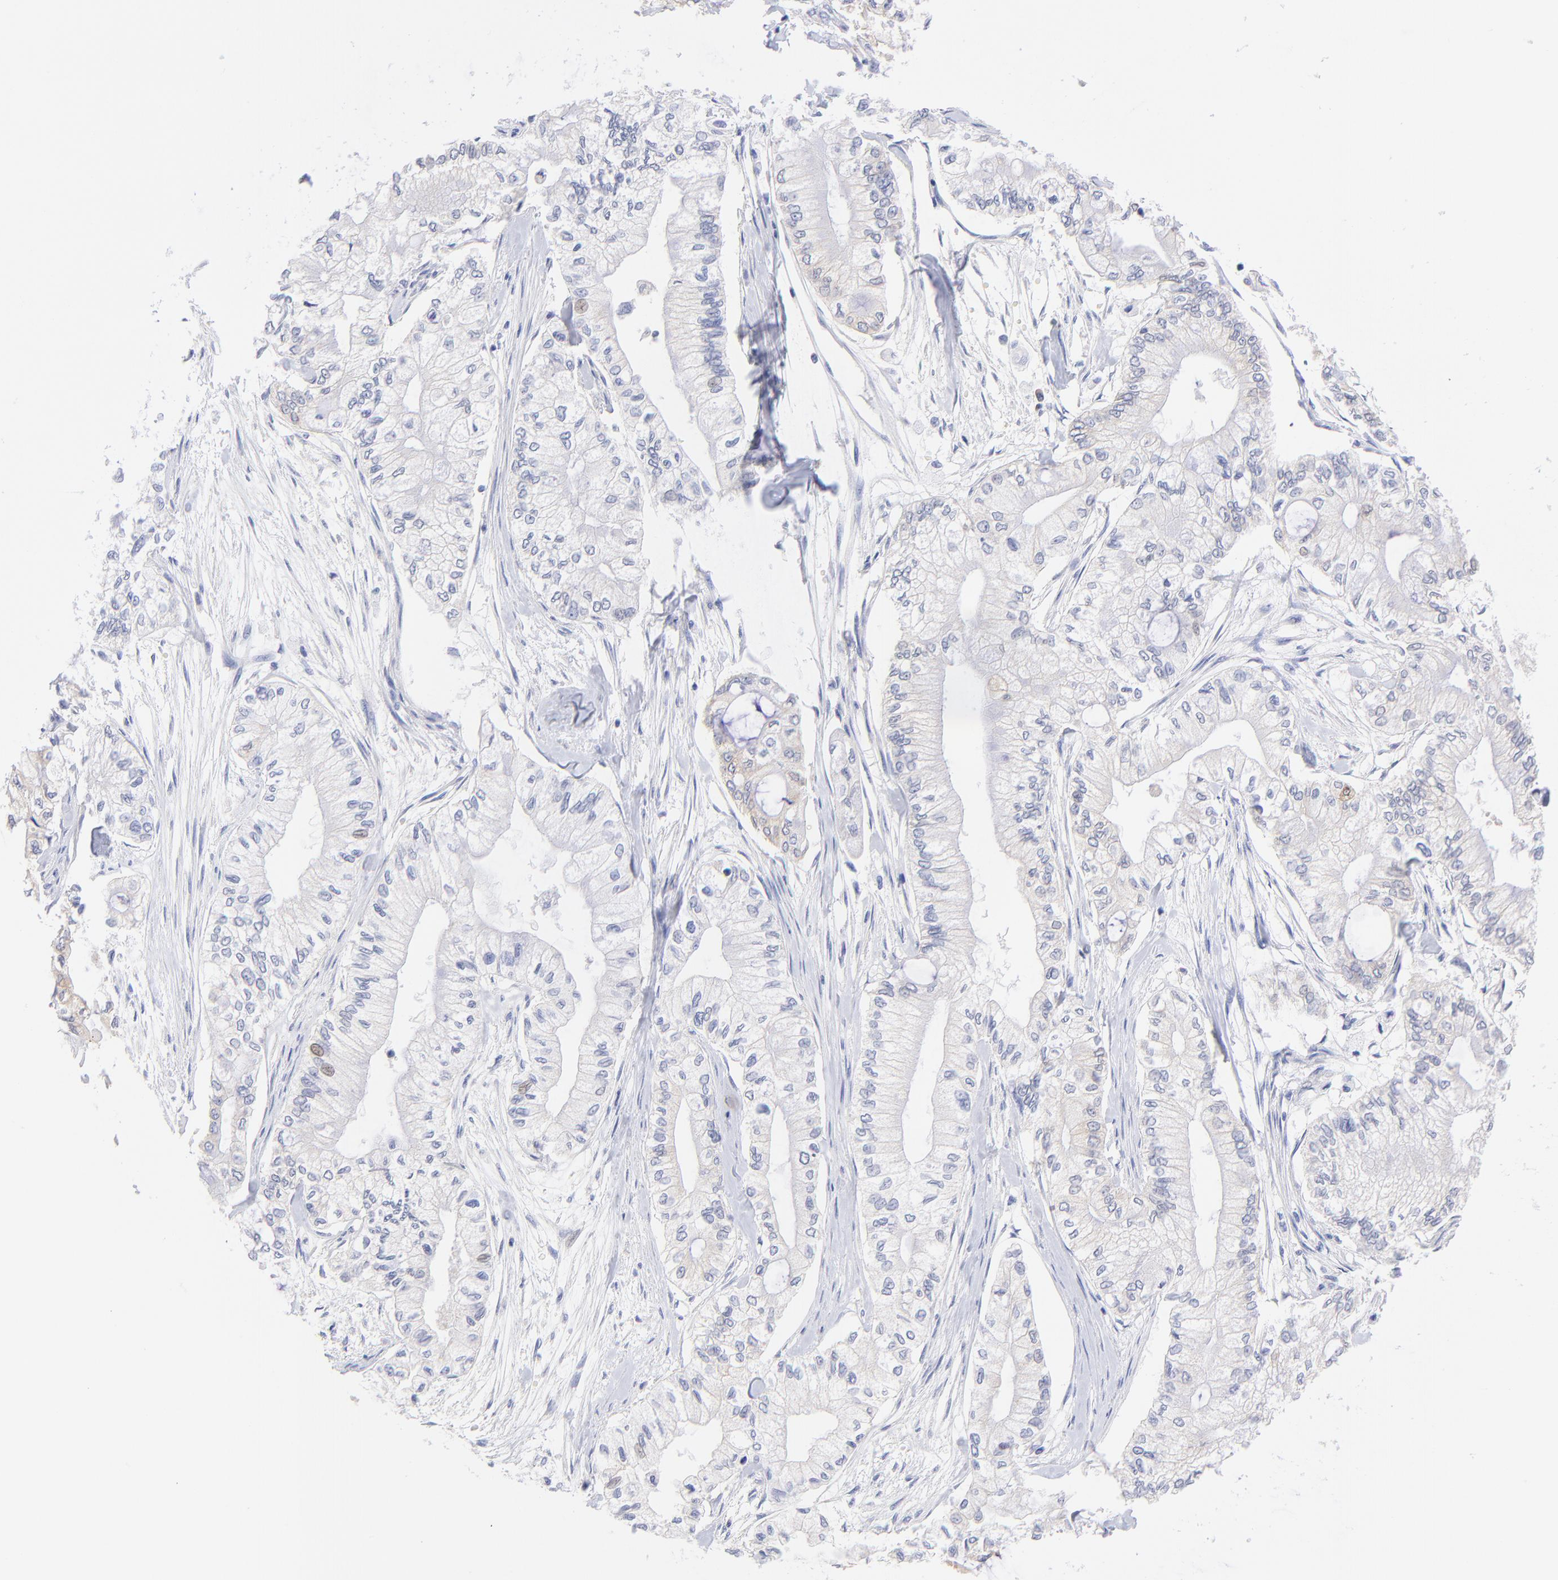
{"staining": {"intensity": "weak", "quantity": "25%-75%", "location": "cytoplasmic/membranous"}, "tissue": "pancreatic cancer", "cell_type": "Tumor cells", "image_type": "cancer", "snomed": [{"axis": "morphology", "description": "Adenocarcinoma, NOS"}, {"axis": "topography", "description": "Pancreas"}], "caption": "A brown stain highlights weak cytoplasmic/membranous expression of a protein in pancreatic cancer tumor cells.", "gene": "EBP", "patient": {"sex": "male", "age": 79}}